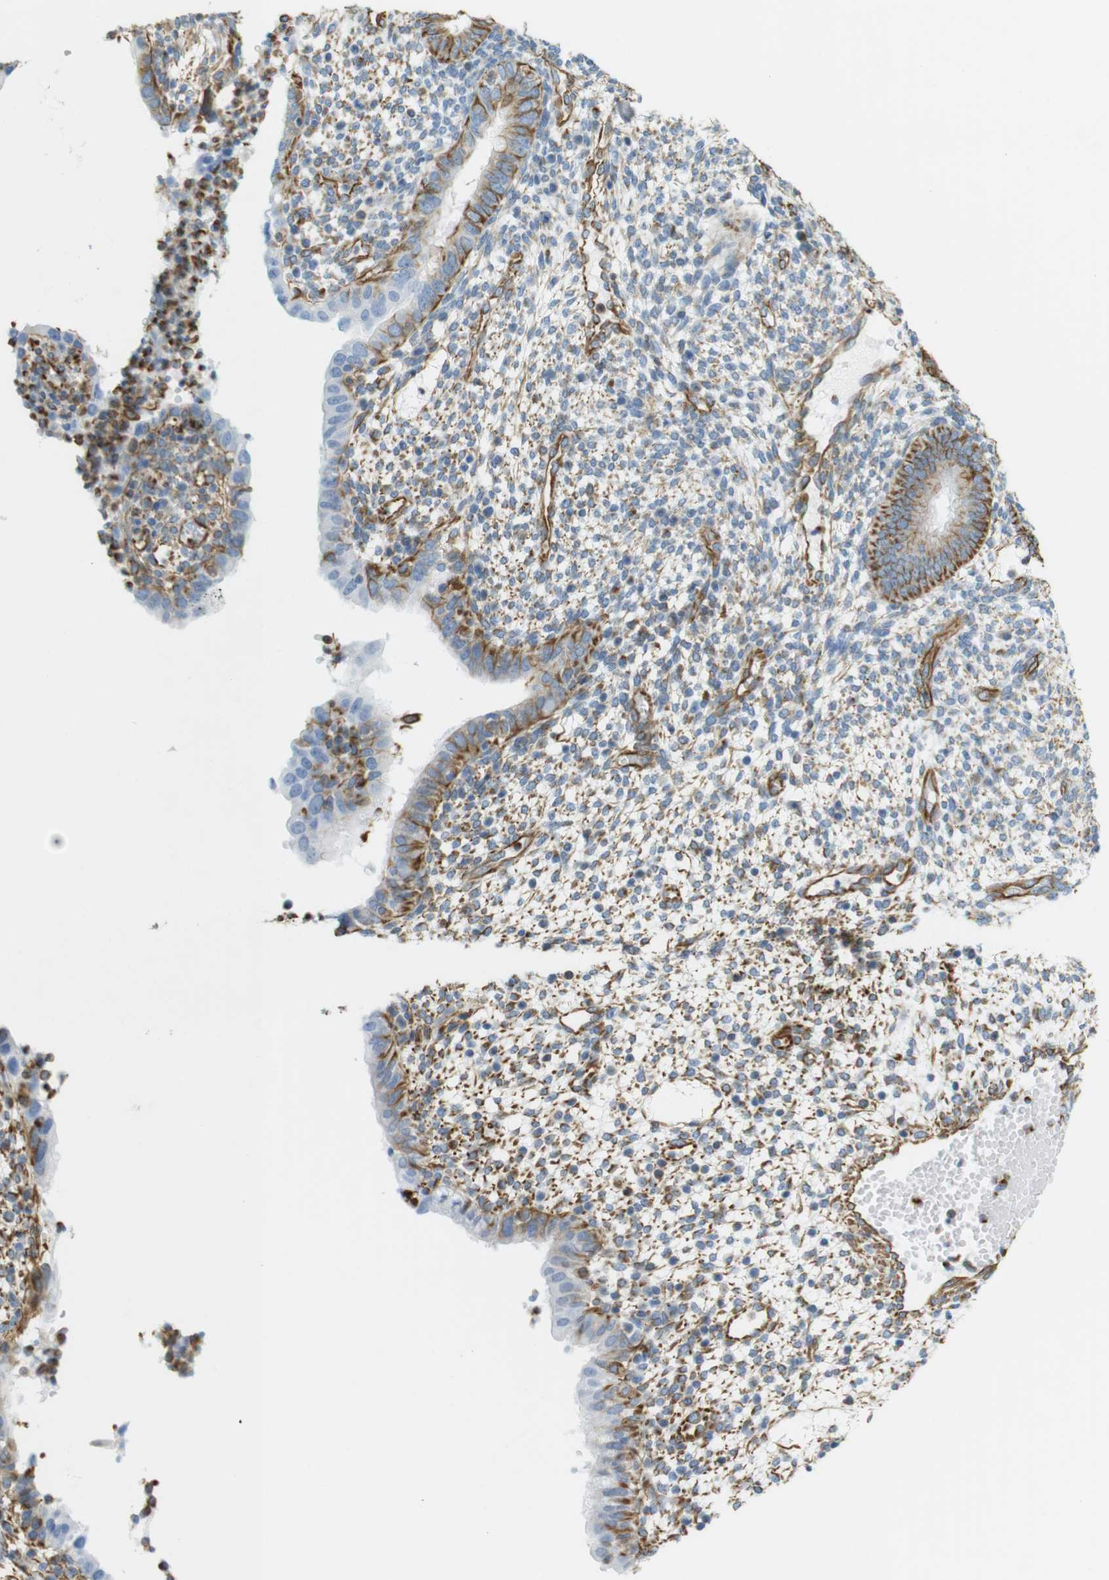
{"staining": {"intensity": "moderate", "quantity": "25%-75%", "location": "cytoplasmic/membranous"}, "tissue": "endometrium", "cell_type": "Cells in endometrial stroma", "image_type": "normal", "snomed": [{"axis": "morphology", "description": "Normal tissue, NOS"}, {"axis": "topography", "description": "Endometrium"}], "caption": "Endometrium stained with immunohistochemistry displays moderate cytoplasmic/membranous expression in approximately 25%-75% of cells in endometrial stroma.", "gene": "MS4A10", "patient": {"sex": "female", "age": 35}}